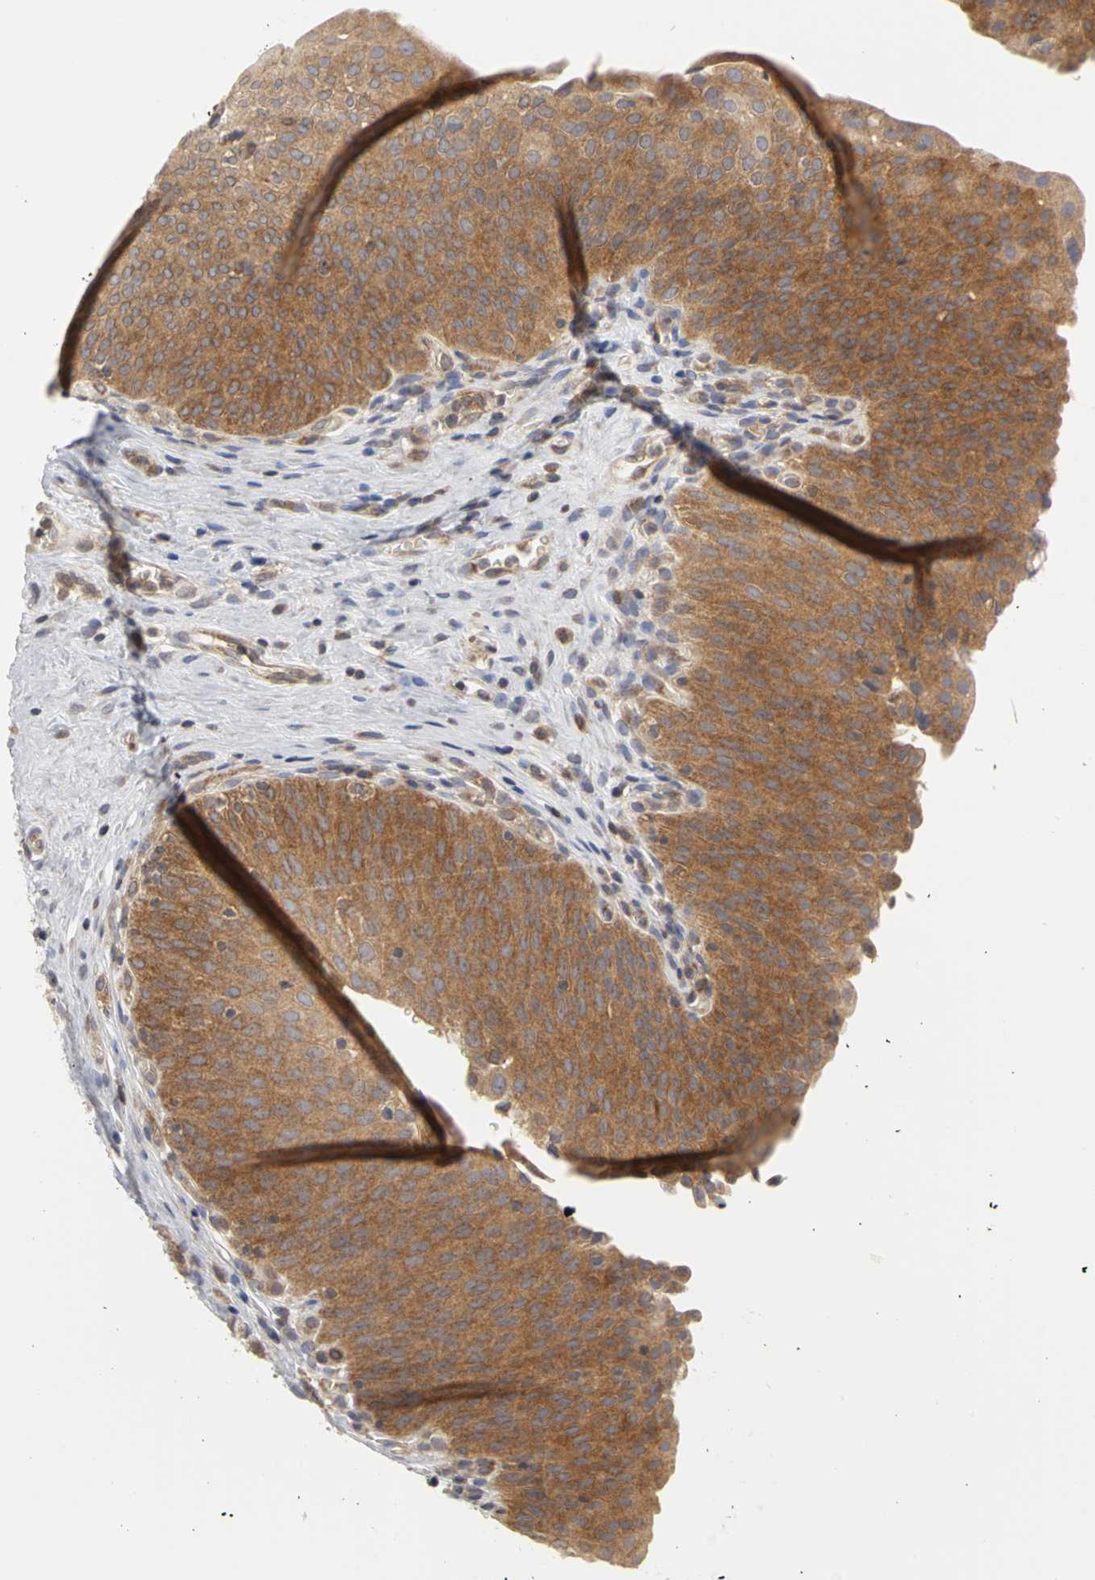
{"staining": {"intensity": "moderate", "quantity": ">75%", "location": "cytoplasmic/membranous"}, "tissue": "urinary bladder", "cell_type": "Urothelial cells", "image_type": "normal", "snomed": [{"axis": "morphology", "description": "Normal tissue, NOS"}, {"axis": "morphology", "description": "Dysplasia, NOS"}, {"axis": "topography", "description": "Urinary bladder"}], "caption": "Immunohistochemistry micrograph of unremarkable human urinary bladder stained for a protein (brown), which displays medium levels of moderate cytoplasmic/membranous positivity in about >75% of urothelial cells.", "gene": "IRAK1", "patient": {"sex": "male", "age": 35}}